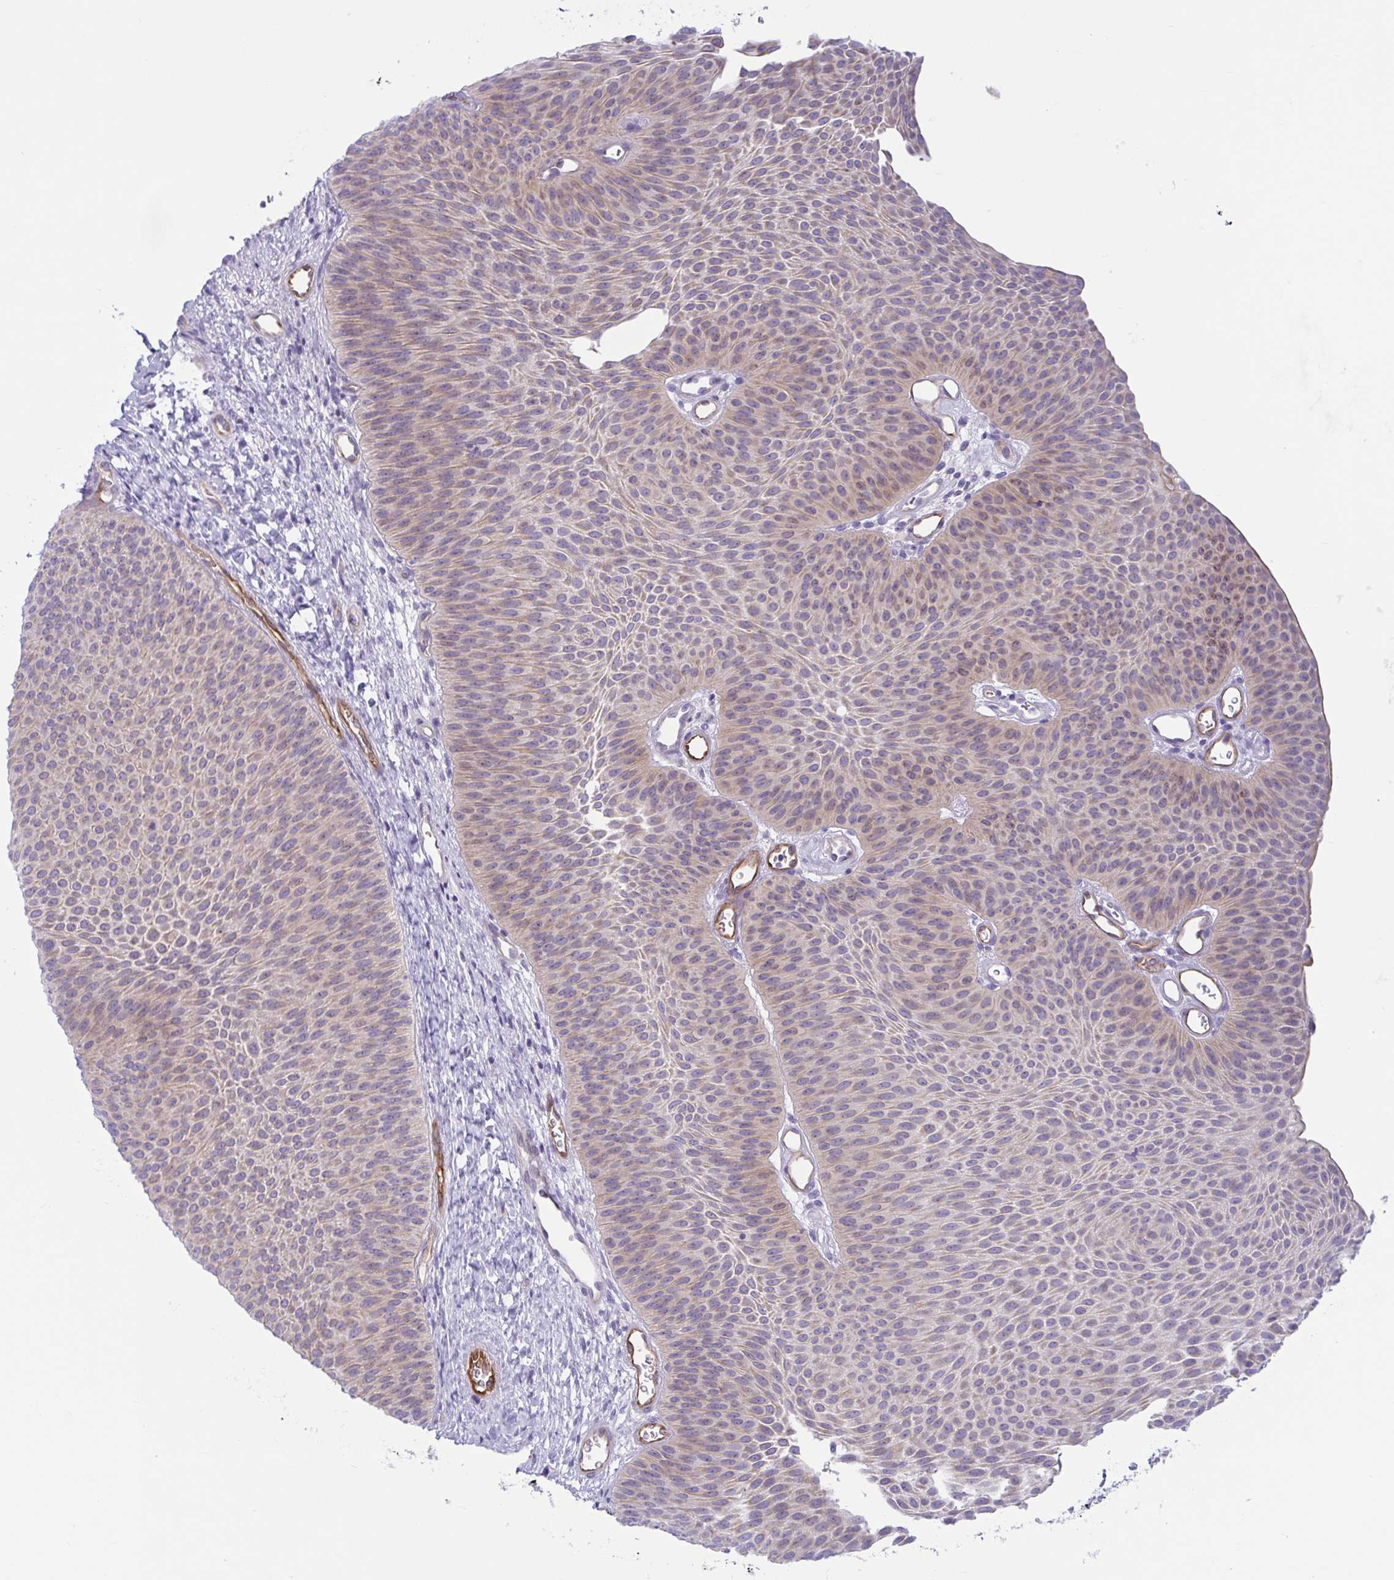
{"staining": {"intensity": "weak", "quantity": ">75%", "location": "cytoplasmic/membranous"}, "tissue": "urothelial cancer", "cell_type": "Tumor cells", "image_type": "cancer", "snomed": [{"axis": "morphology", "description": "Urothelial carcinoma, Low grade"}, {"axis": "topography", "description": "Urinary bladder"}], "caption": "IHC (DAB (3,3'-diaminobenzidine)) staining of human urothelial carcinoma (low-grade) shows weak cytoplasmic/membranous protein positivity in approximately >75% of tumor cells. The protein is stained brown, and the nuclei are stained in blue (DAB (3,3'-diaminobenzidine) IHC with brightfield microscopy, high magnification).", "gene": "TNNI2", "patient": {"sex": "female", "age": 60}}